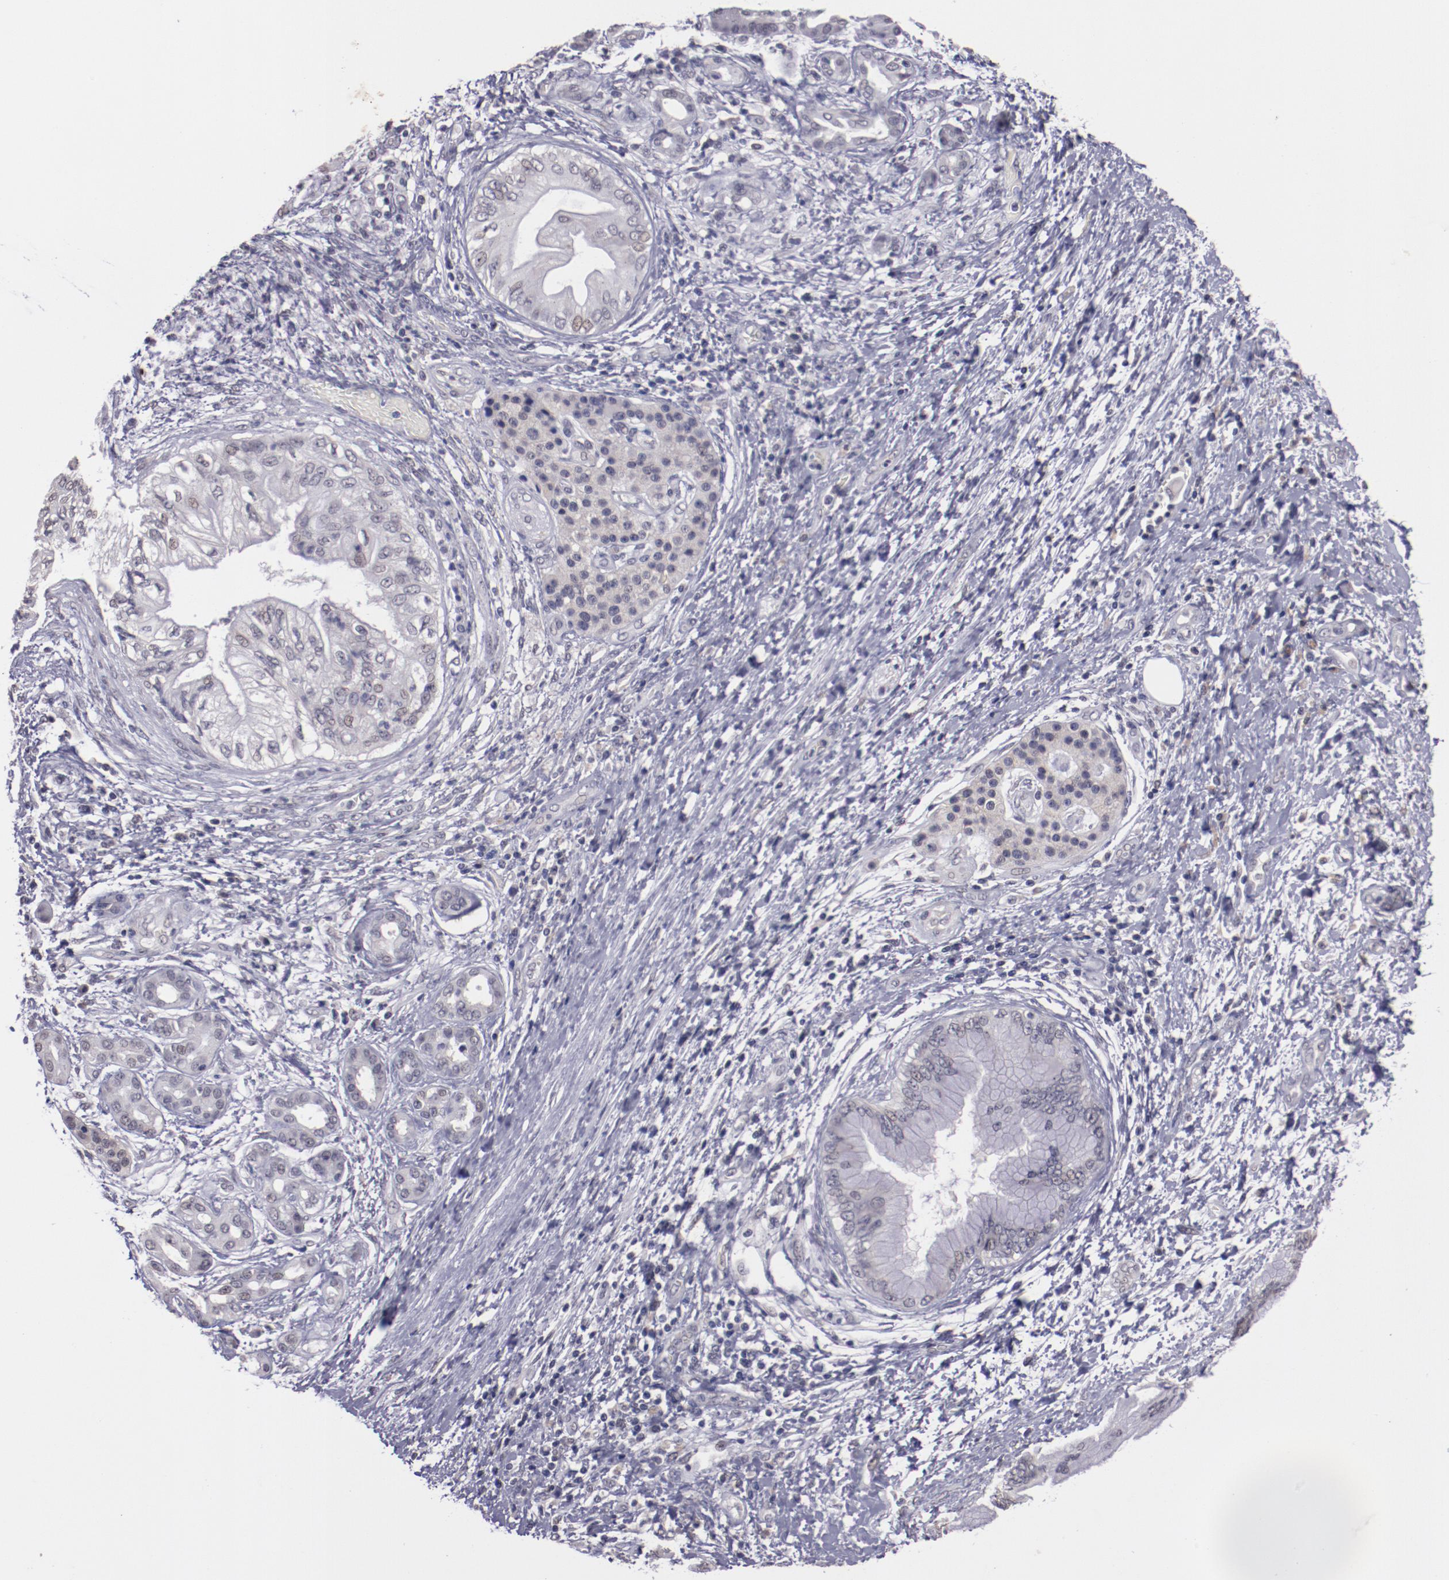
{"staining": {"intensity": "weak", "quantity": "25%-75%", "location": "nuclear"}, "tissue": "pancreatic cancer", "cell_type": "Tumor cells", "image_type": "cancer", "snomed": [{"axis": "morphology", "description": "Adenocarcinoma, NOS"}, {"axis": "topography", "description": "Pancreas"}], "caption": "Protein staining displays weak nuclear staining in approximately 25%-75% of tumor cells in pancreatic cancer (adenocarcinoma).", "gene": "NRXN3", "patient": {"sex": "female", "age": 70}}